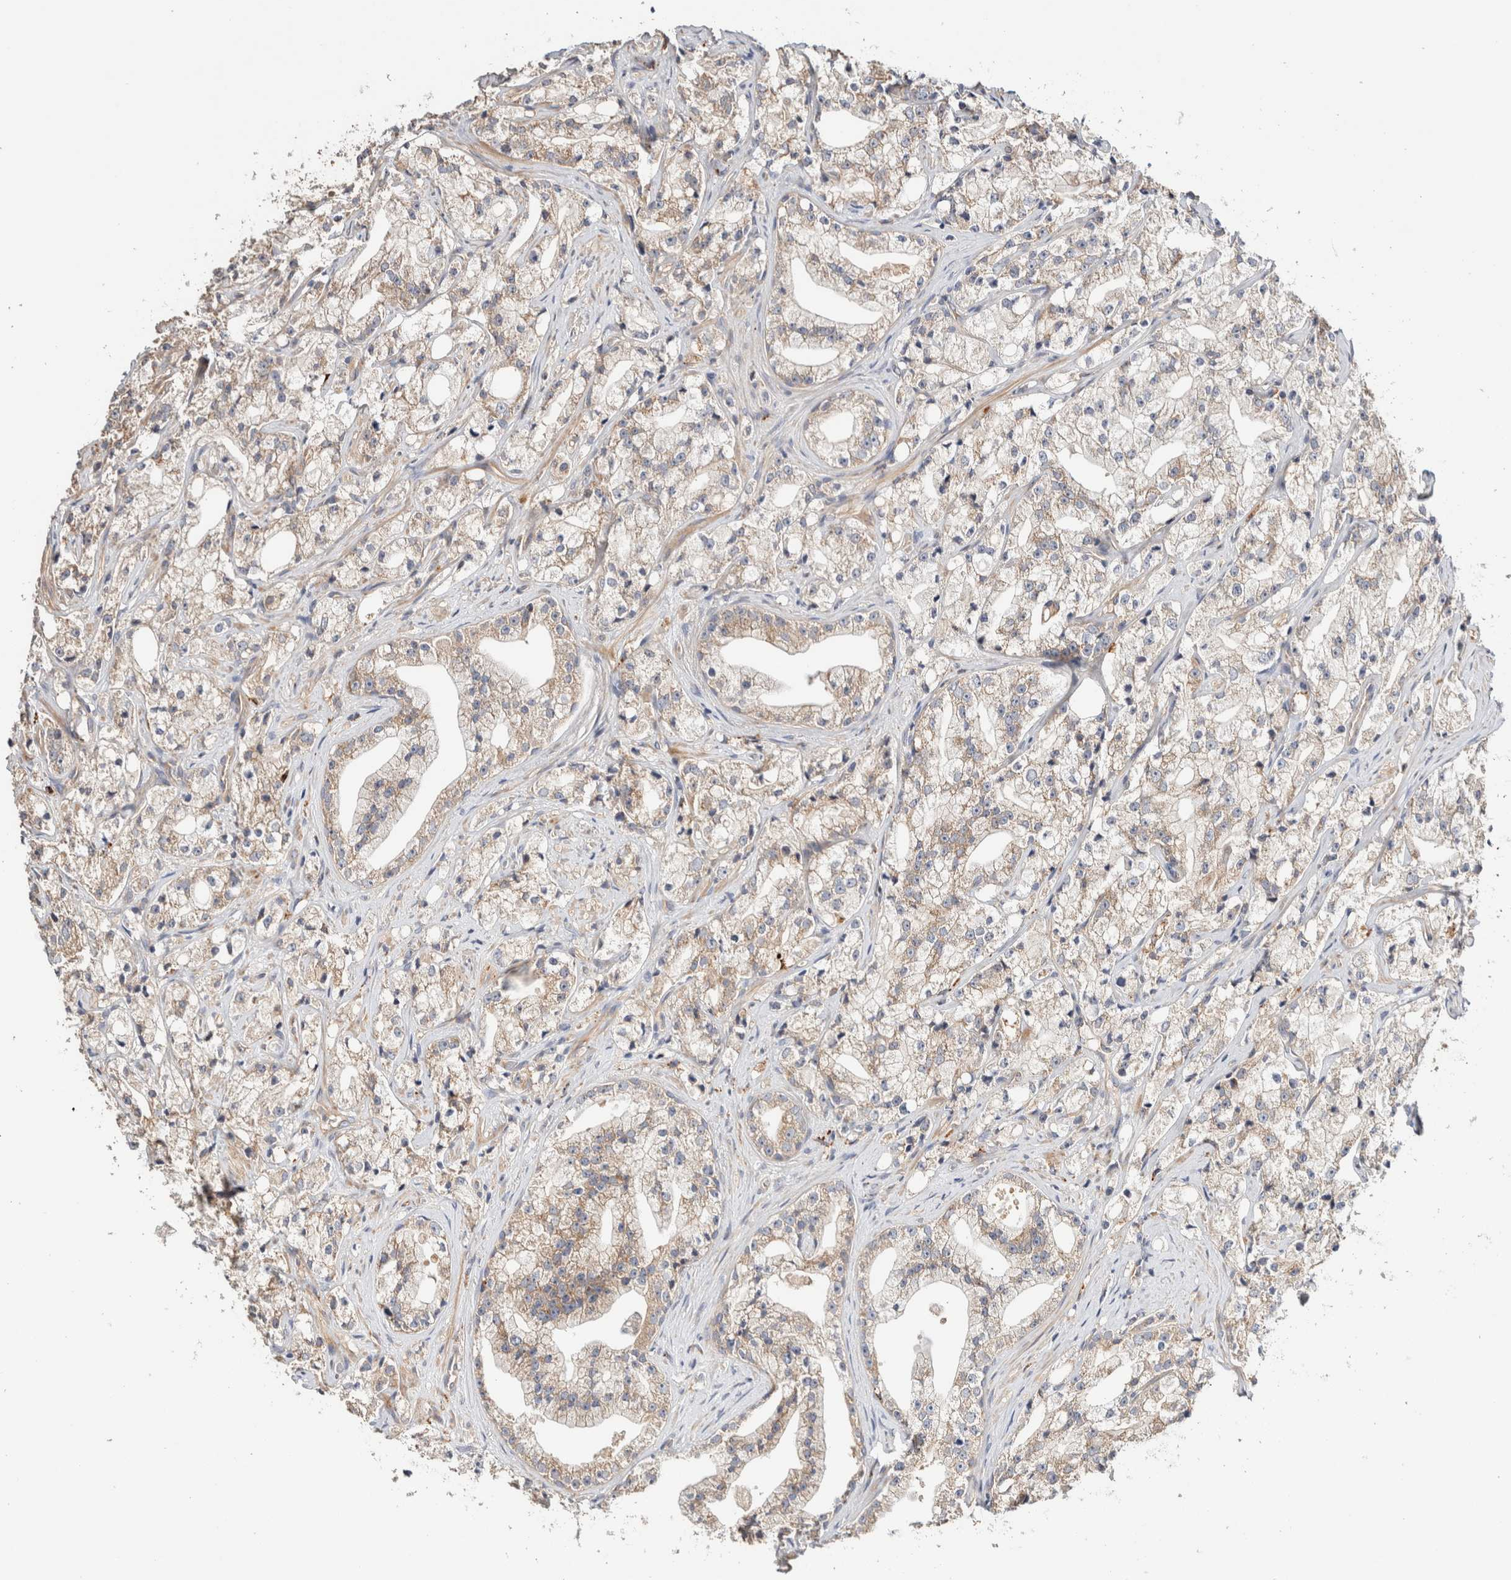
{"staining": {"intensity": "weak", "quantity": ">75%", "location": "cytoplasmic/membranous"}, "tissue": "prostate cancer", "cell_type": "Tumor cells", "image_type": "cancer", "snomed": [{"axis": "morphology", "description": "Adenocarcinoma, High grade"}, {"axis": "topography", "description": "Prostate"}], "caption": "DAB (3,3'-diaminobenzidine) immunohistochemical staining of prostate cancer demonstrates weak cytoplasmic/membranous protein positivity in approximately >75% of tumor cells.", "gene": "B3GNTL1", "patient": {"sex": "male", "age": 64}}